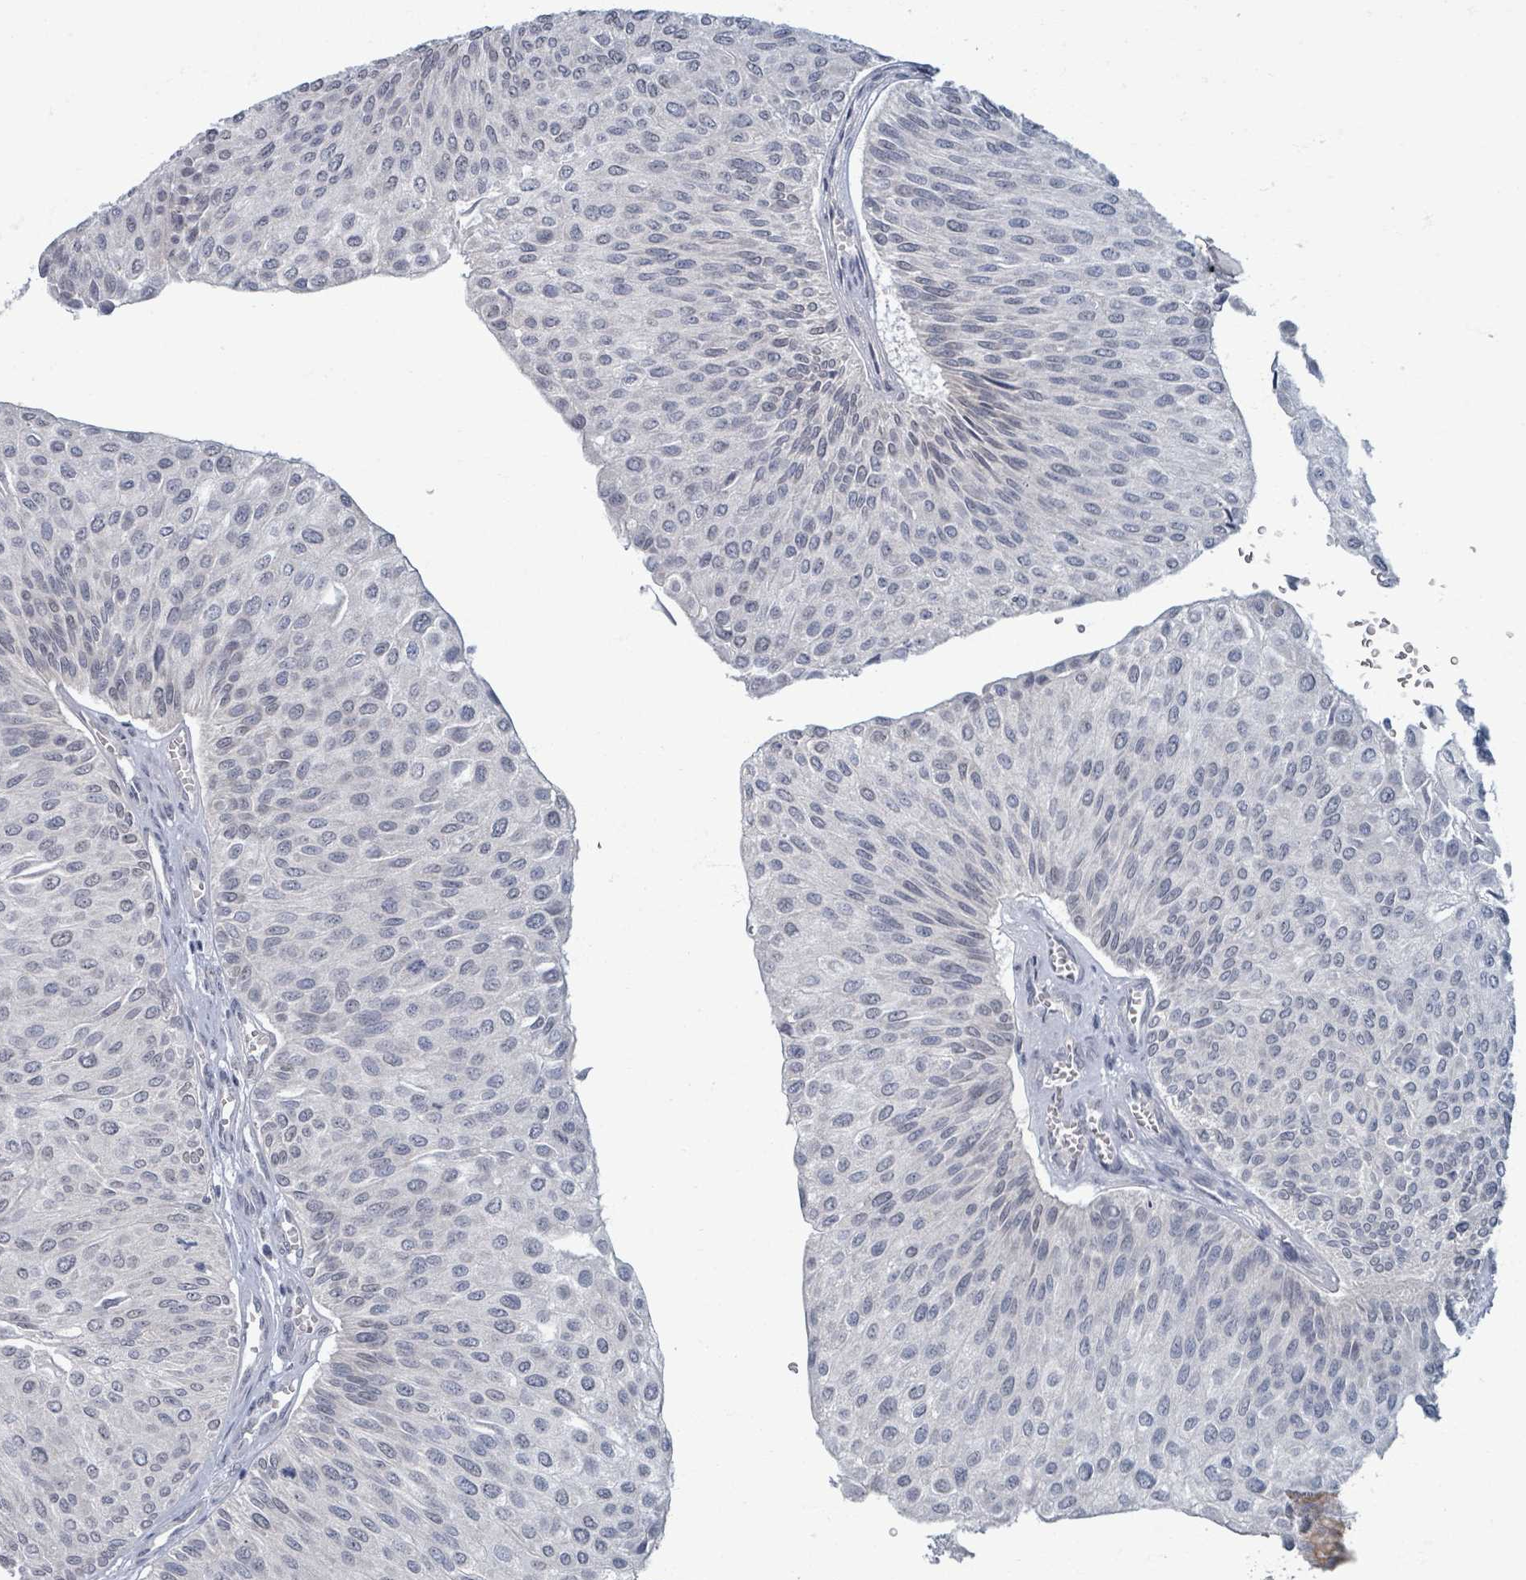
{"staining": {"intensity": "negative", "quantity": "none", "location": "none"}, "tissue": "urothelial cancer", "cell_type": "Tumor cells", "image_type": "cancer", "snomed": [{"axis": "morphology", "description": "Urothelial carcinoma, NOS"}, {"axis": "topography", "description": "Urinary bladder"}], "caption": "Protein analysis of transitional cell carcinoma reveals no significant expression in tumor cells. The staining is performed using DAB brown chromogen with nuclei counter-stained in using hematoxylin.", "gene": "WNT11", "patient": {"sex": "male", "age": 67}}